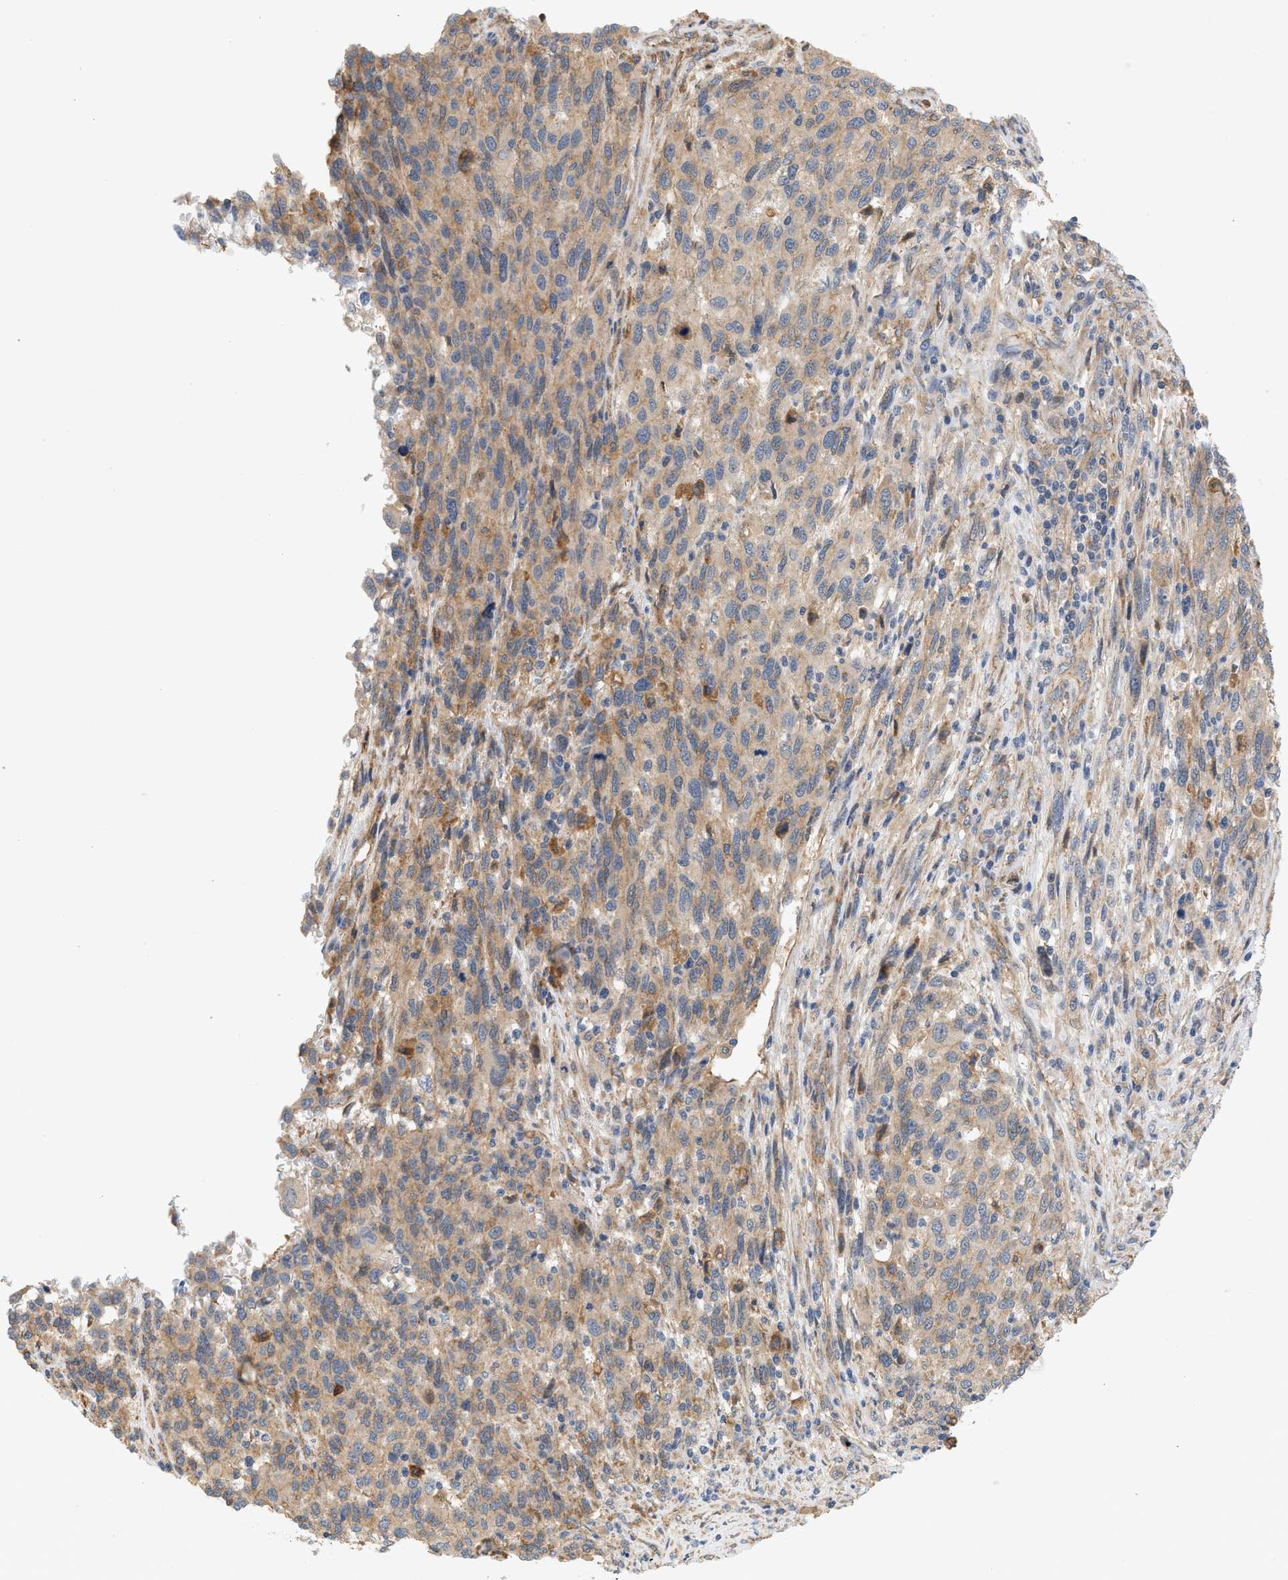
{"staining": {"intensity": "weak", "quantity": "25%-75%", "location": "cytoplasmic/membranous"}, "tissue": "melanoma", "cell_type": "Tumor cells", "image_type": "cancer", "snomed": [{"axis": "morphology", "description": "Malignant melanoma, Metastatic site"}, {"axis": "topography", "description": "Lymph node"}], "caption": "Immunohistochemical staining of human melanoma displays low levels of weak cytoplasmic/membranous protein positivity in about 25%-75% of tumor cells.", "gene": "CTXN1", "patient": {"sex": "male", "age": 61}}